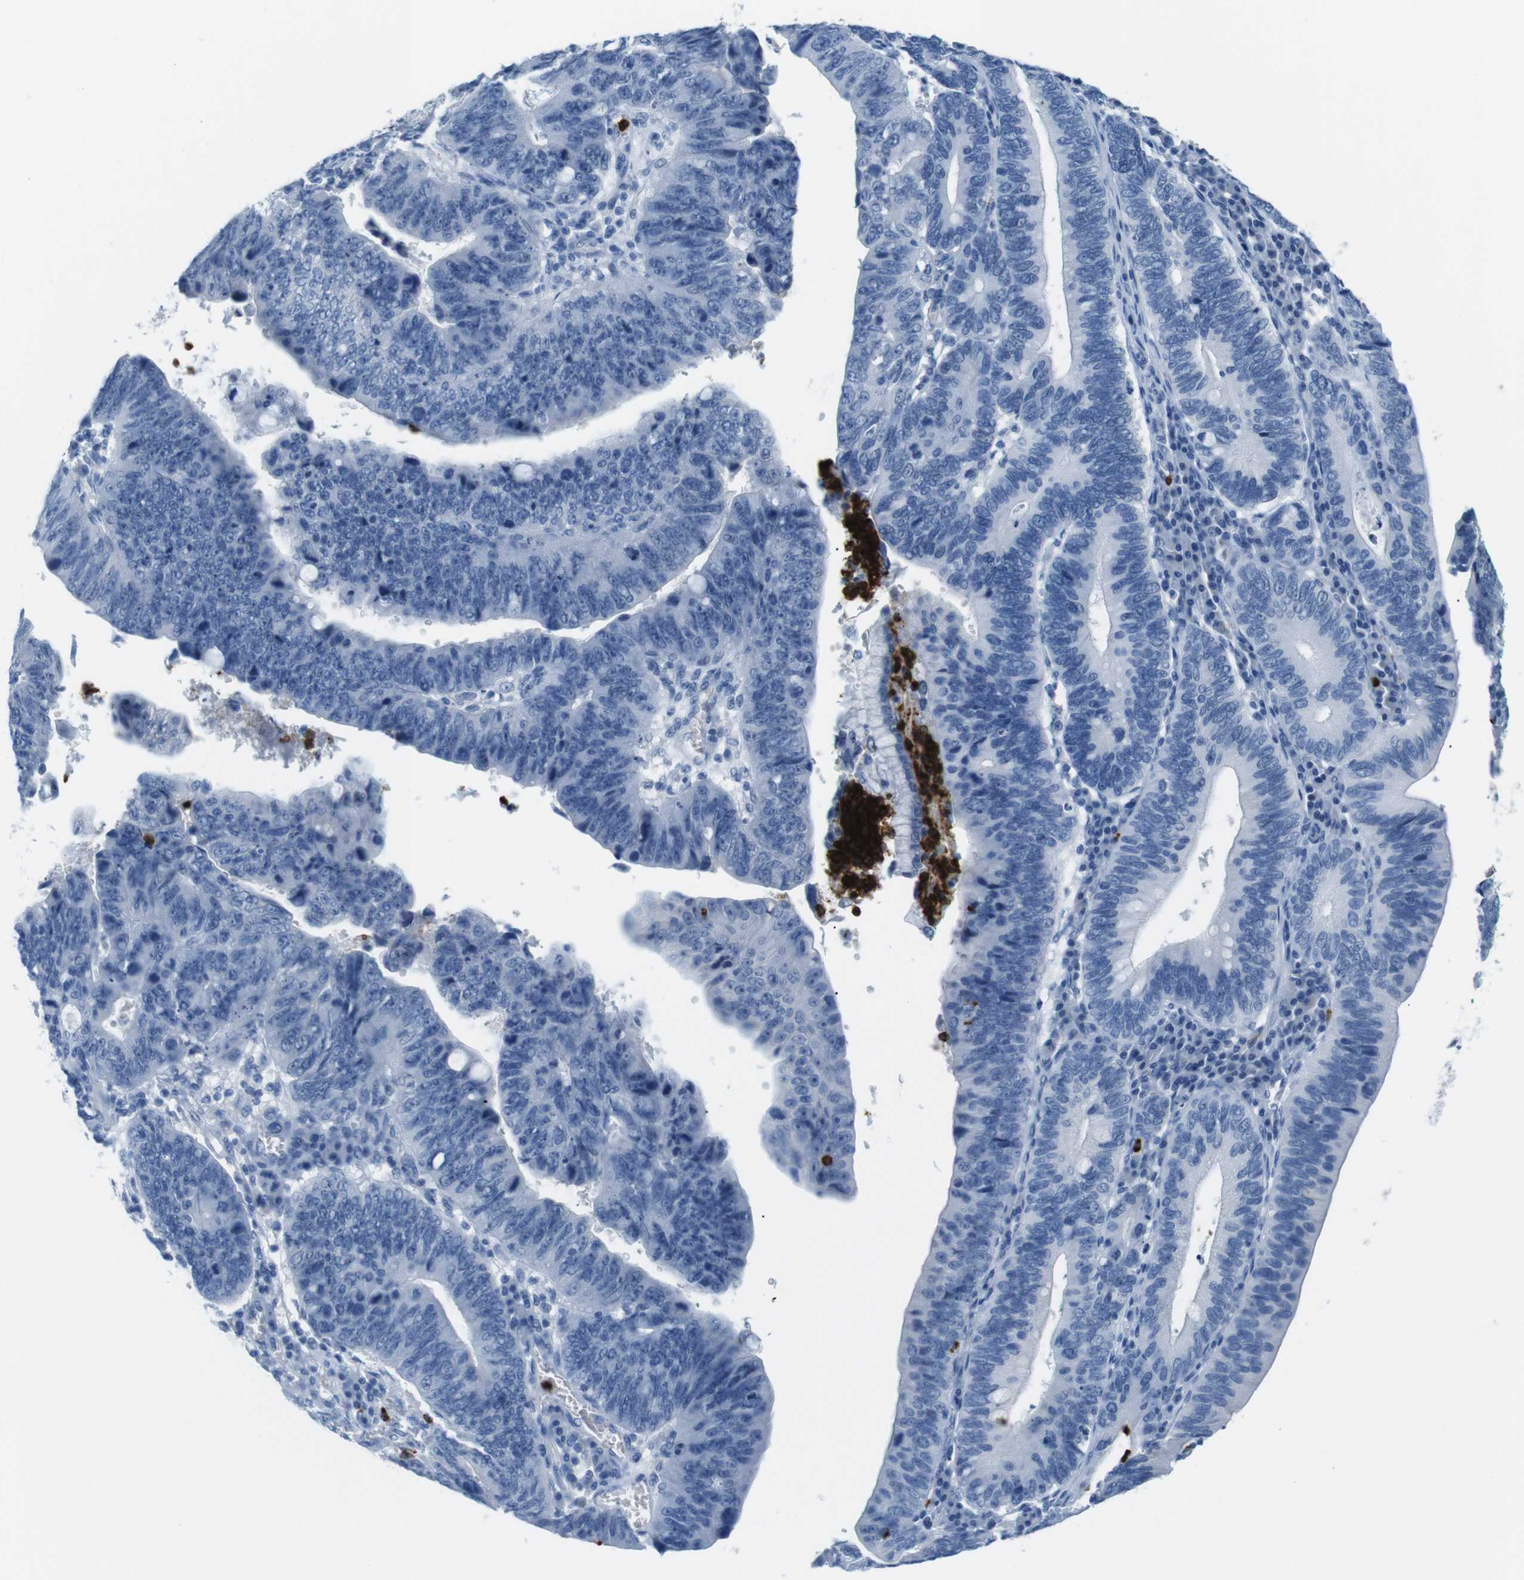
{"staining": {"intensity": "negative", "quantity": "none", "location": "none"}, "tissue": "stomach cancer", "cell_type": "Tumor cells", "image_type": "cancer", "snomed": [{"axis": "morphology", "description": "Adenocarcinoma, NOS"}, {"axis": "topography", "description": "Stomach"}], "caption": "This is an IHC image of stomach cancer. There is no staining in tumor cells.", "gene": "MCEMP1", "patient": {"sex": "male", "age": 59}}